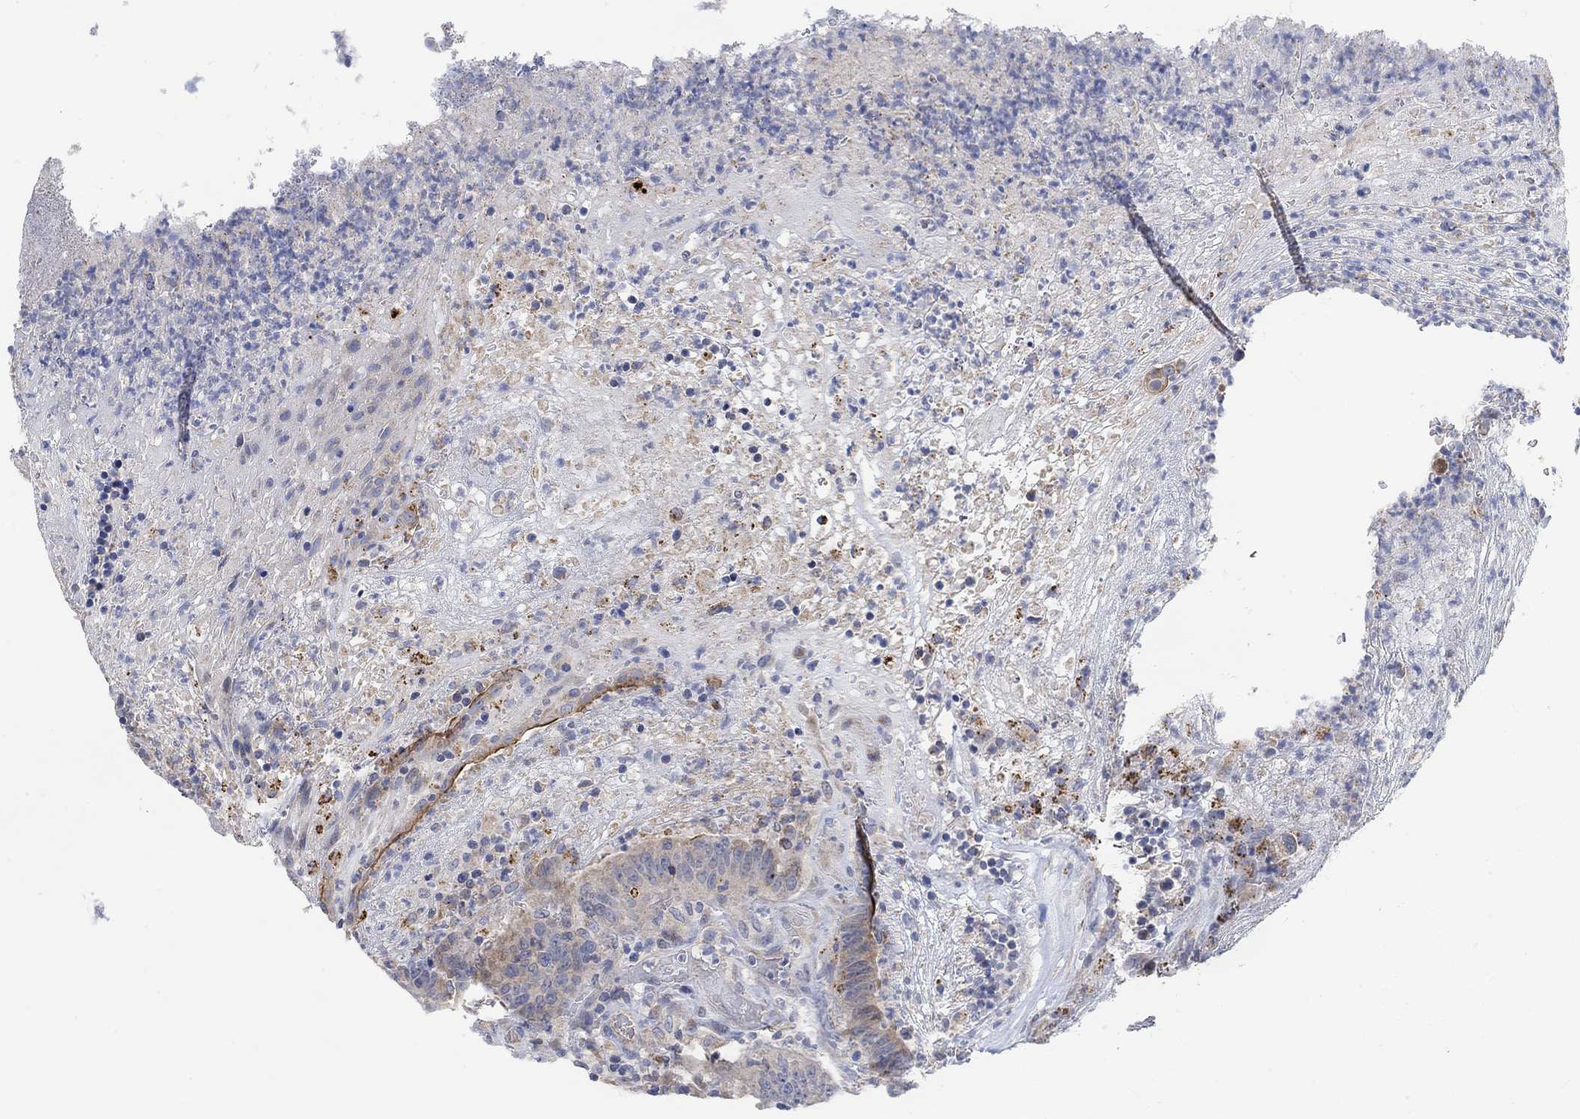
{"staining": {"intensity": "weak", "quantity": ">75%", "location": "cytoplasmic/membranous"}, "tissue": "colorectal cancer", "cell_type": "Tumor cells", "image_type": "cancer", "snomed": [{"axis": "morphology", "description": "Adenocarcinoma, NOS"}, {"axis": "topography", "description": "Colon"}], "caption": "DAB immunohistochemical staining of human colorectal adenocarcinoma reveals weak cytoplasmic/membranous protein positivity in about >75% of tumor cells.", "gene": "HCRTR1", "patient": {"sex": "female", "age": 75}}